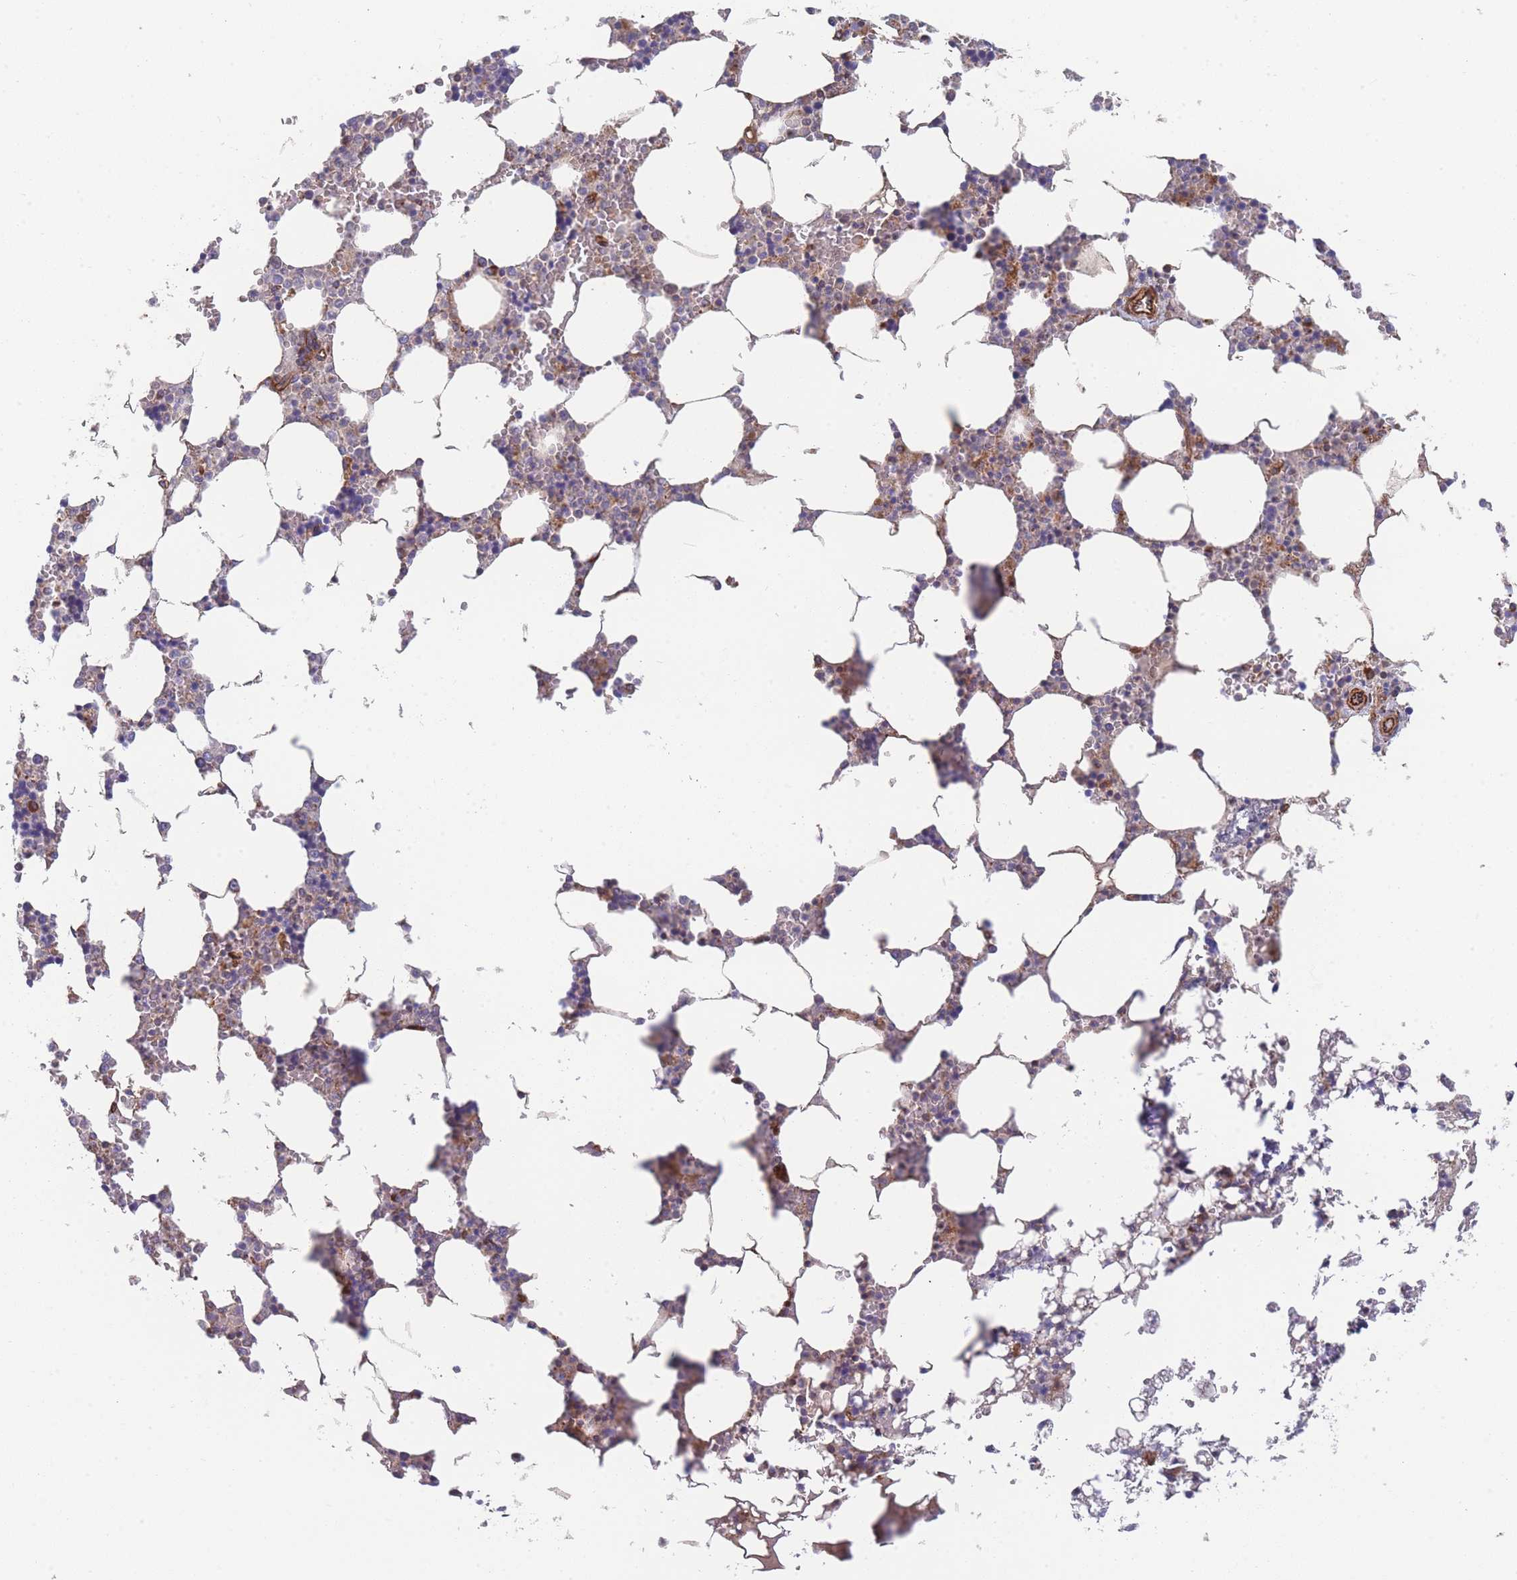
{"staining": {"intensity": "negative", "quantity": "none", "location": "none"}, "tissue": "bone marrow", "cell_type": "Hematopoietic cells", "image_type": "normal", "snomed": [{"axis": "morphology", "description": "Normal tissue, NOS"}, {"axis": "topography", "description": "Bone marrow"}], "caption": "High power microscopy image of an immunohistochemistry (IHC) histopathology image of normal bone marrow, revealing no significant staining in hematopoietic cells.", "gene": "MTRES1", "patient": {"sex": "male", "age": 64}}